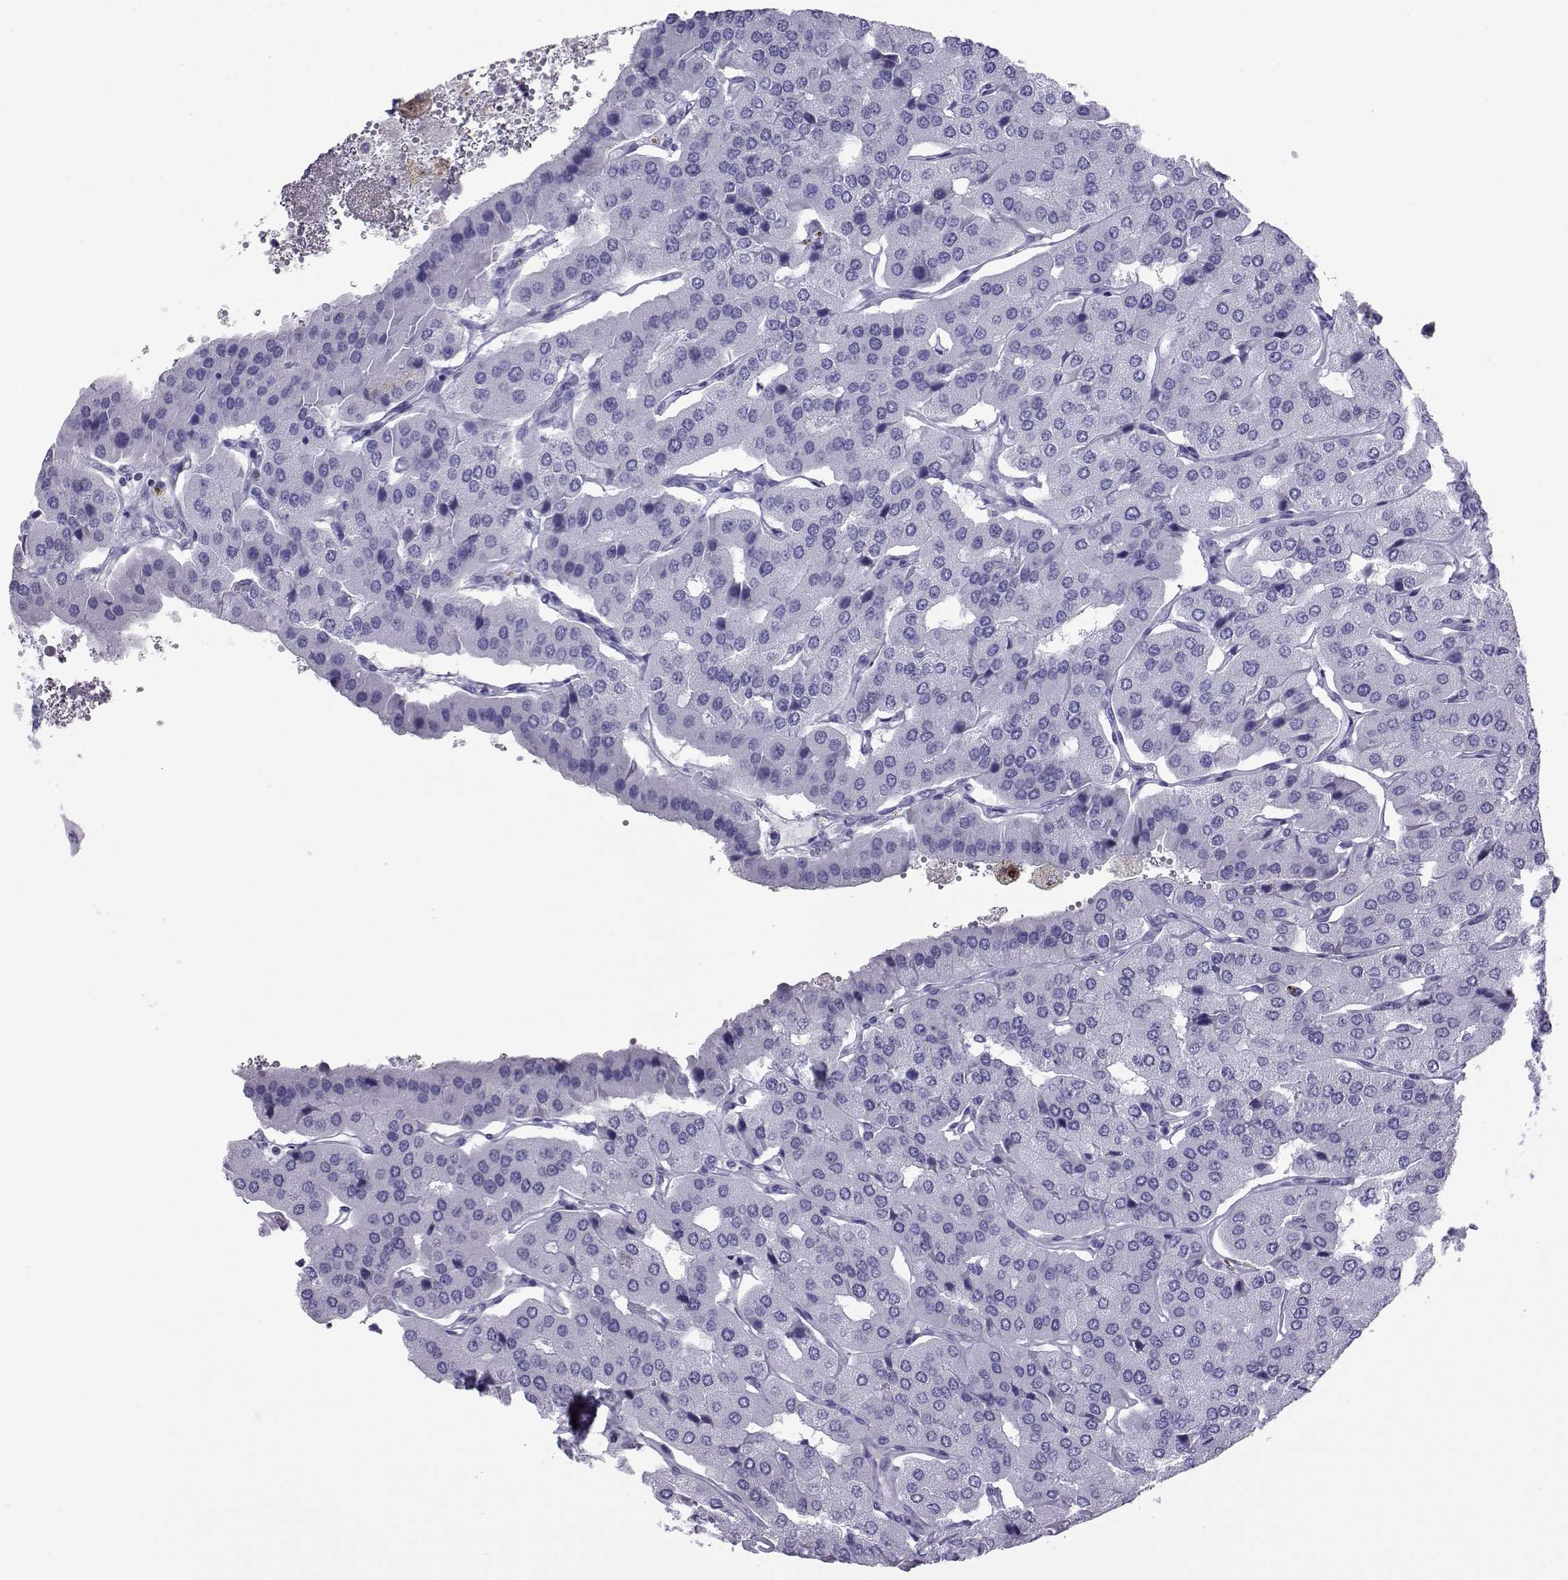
{"staining": {"intensity": "negative", "quantity": "none", "location": "none"}, "tissue": "parathyroid gland", "cell_type": "Glandular cells", "image_type": "normal", "snomed": [{"axis": "morphology", "description": "Normal tissue, NOS"}, {"axis": "morphology", "description": "Adenoma, NOS"}, {"axis": "topography", "description": "Parathyroid gland"}], "caption": "Immunohistochemical staining of benign human parathyroid gland demonstrates no significant staining in glandular cells.", "gene": "LORICRIN", "patient": {"sex": "female", "age": 86}}